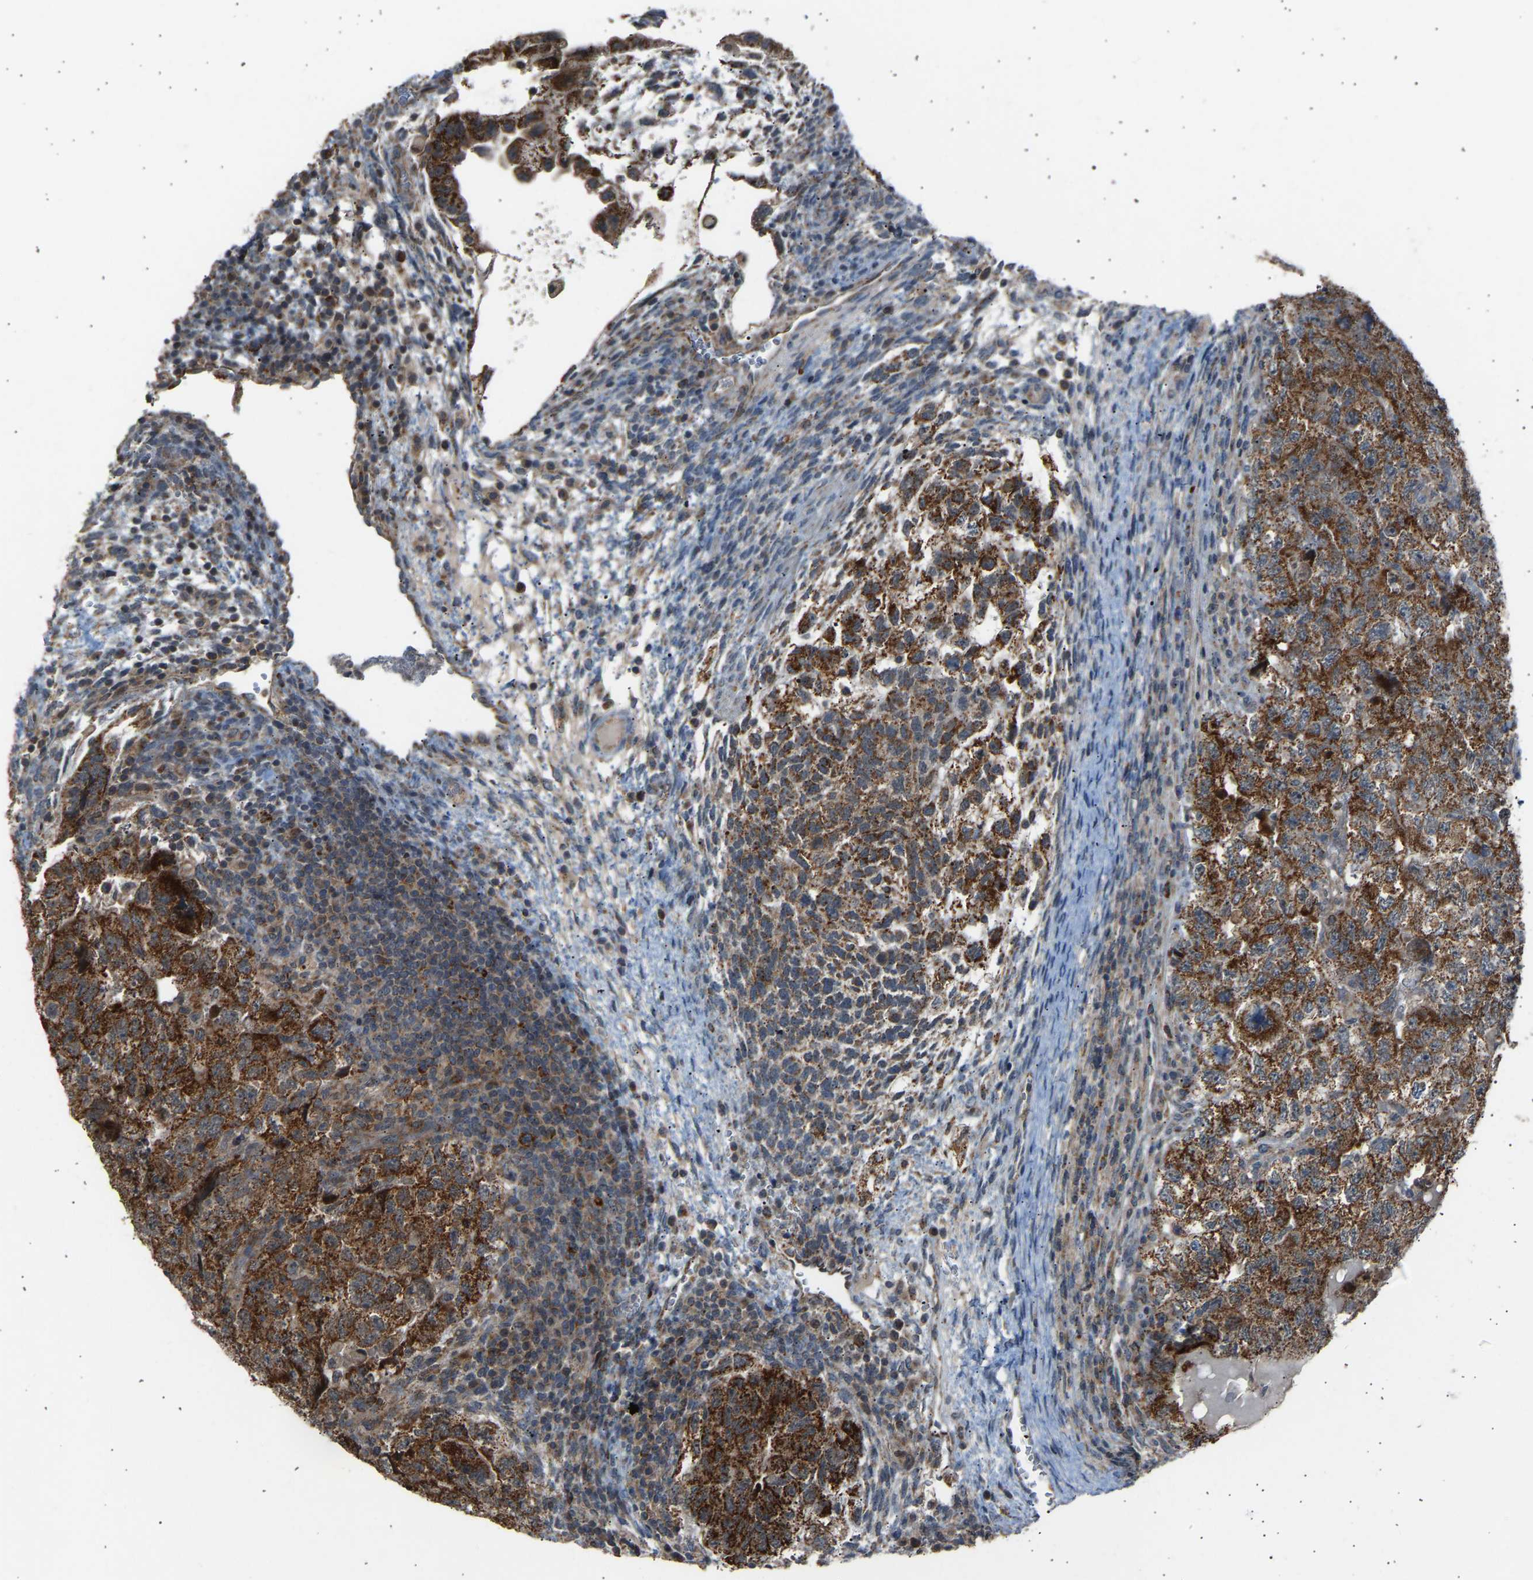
{"staining": {"intensity": "strong", "quantity": ">75%", "location": "cytoplasmic/membranous"}, "tissue": "testis cancer", "cell_type": "Tumor cells", "image_type": "cancer", "snomed": [{"axis": "morphology", "description": "Carcinoma, Embryonal, NOS"}, {"axis": "topography", "description": "Testis"}], "caption": "The immunohistochemical stain shows strong cytoplasmic/membranous expression in tumor cells of testis embryonal carcinoma tissue.", "gene": "SLIRP", "patient": {"sex": "male", "age": 36}}